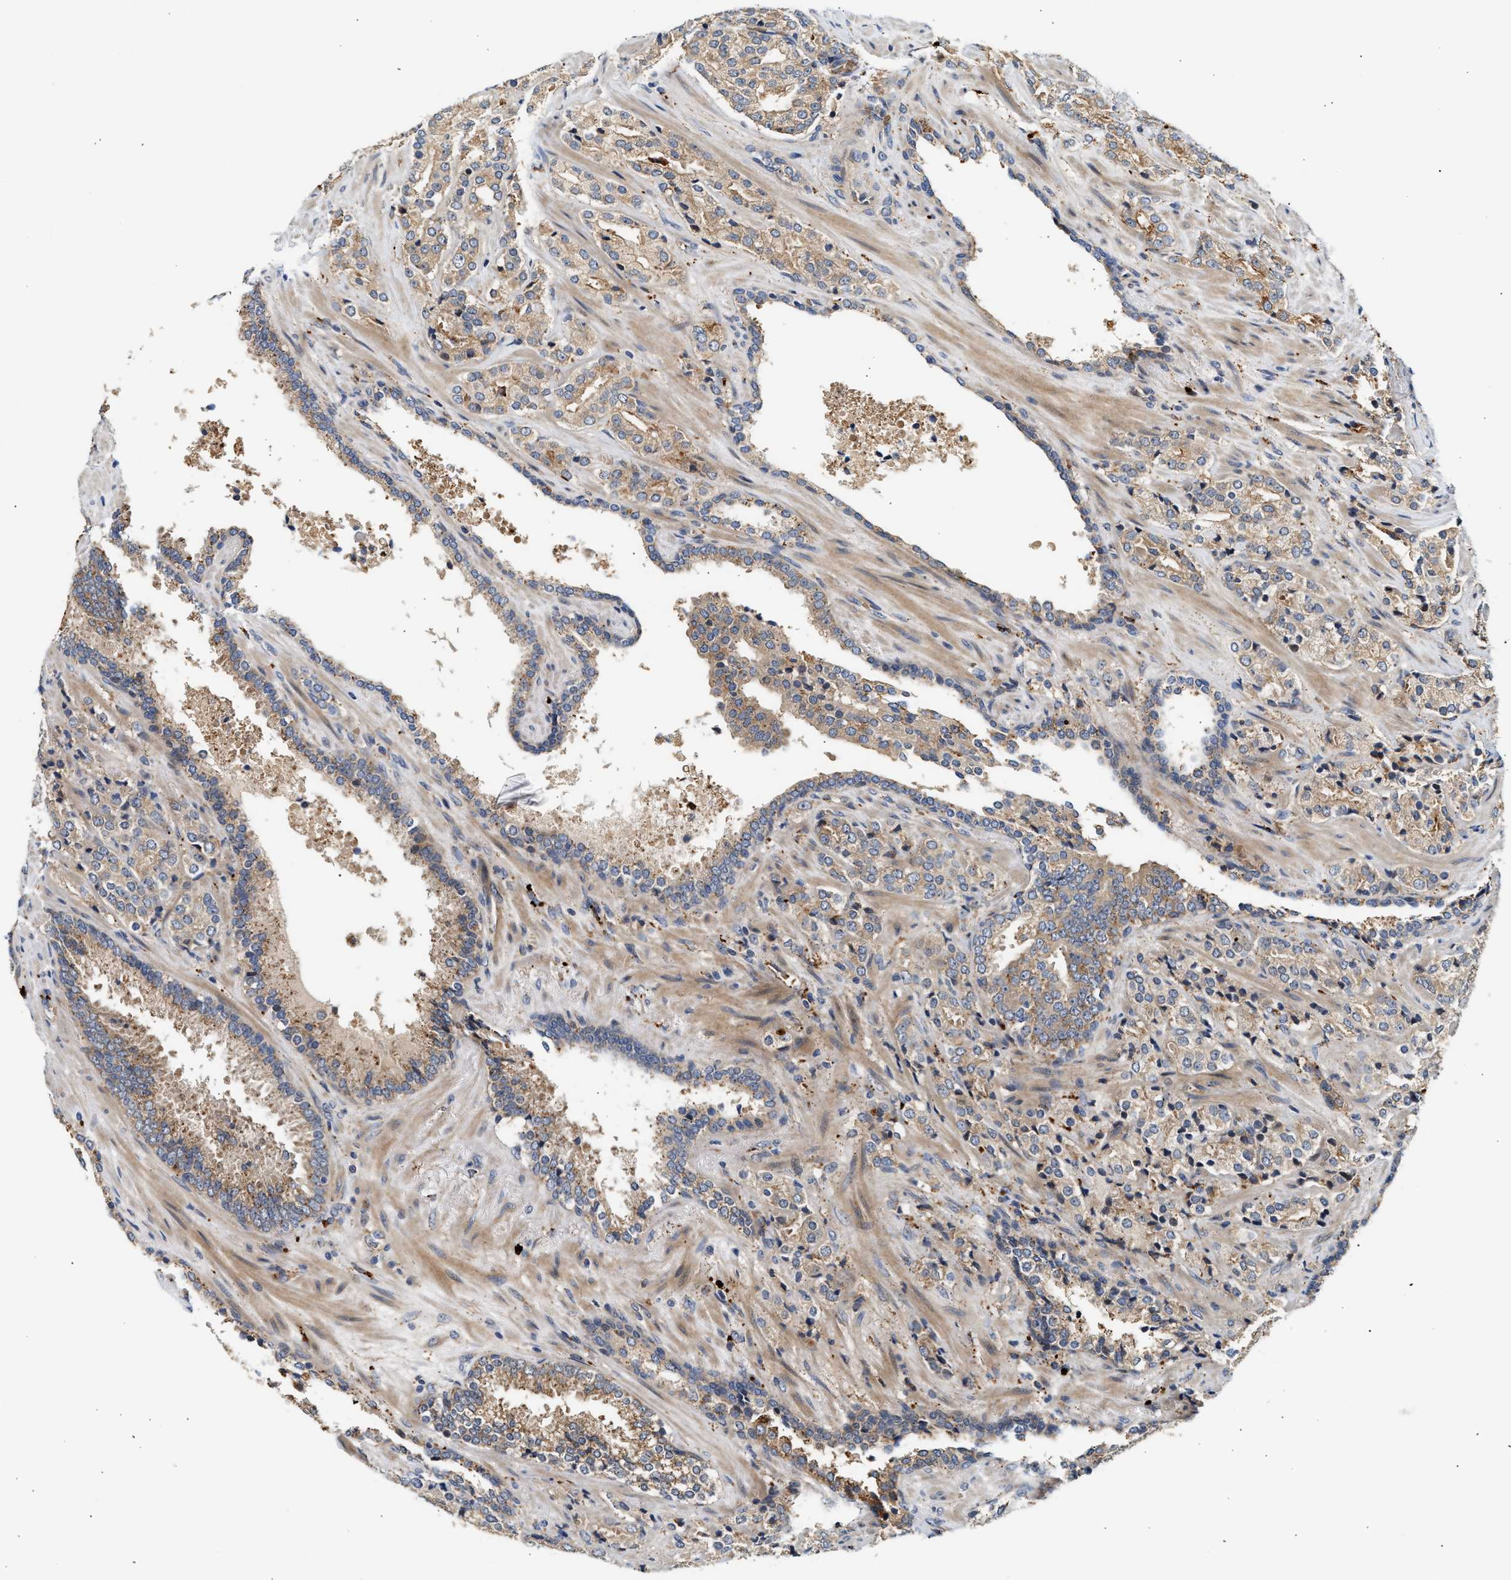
{"staining": {"intensity": "moderate", "quantity": ">75%", "location": "cytoplasmic/membranous"}, "tissue": "prostate cancer", "cell_type": "Tumor cells", "image_type": "cancer", "snomed": [{"axis": "morphology", "description": "Adenocarcinoma, High grade"}, {"axis": "topography", "description": "Prostate"}], "caption": "Protein staining reveals moderate cytoplasmic/membranous staining in approximately >75% of tumor cells in prostate cancer (adenocarcinoma (high-grade)).", "gene": "PLD3", "patient": {"sex": "male", "age": 71}}